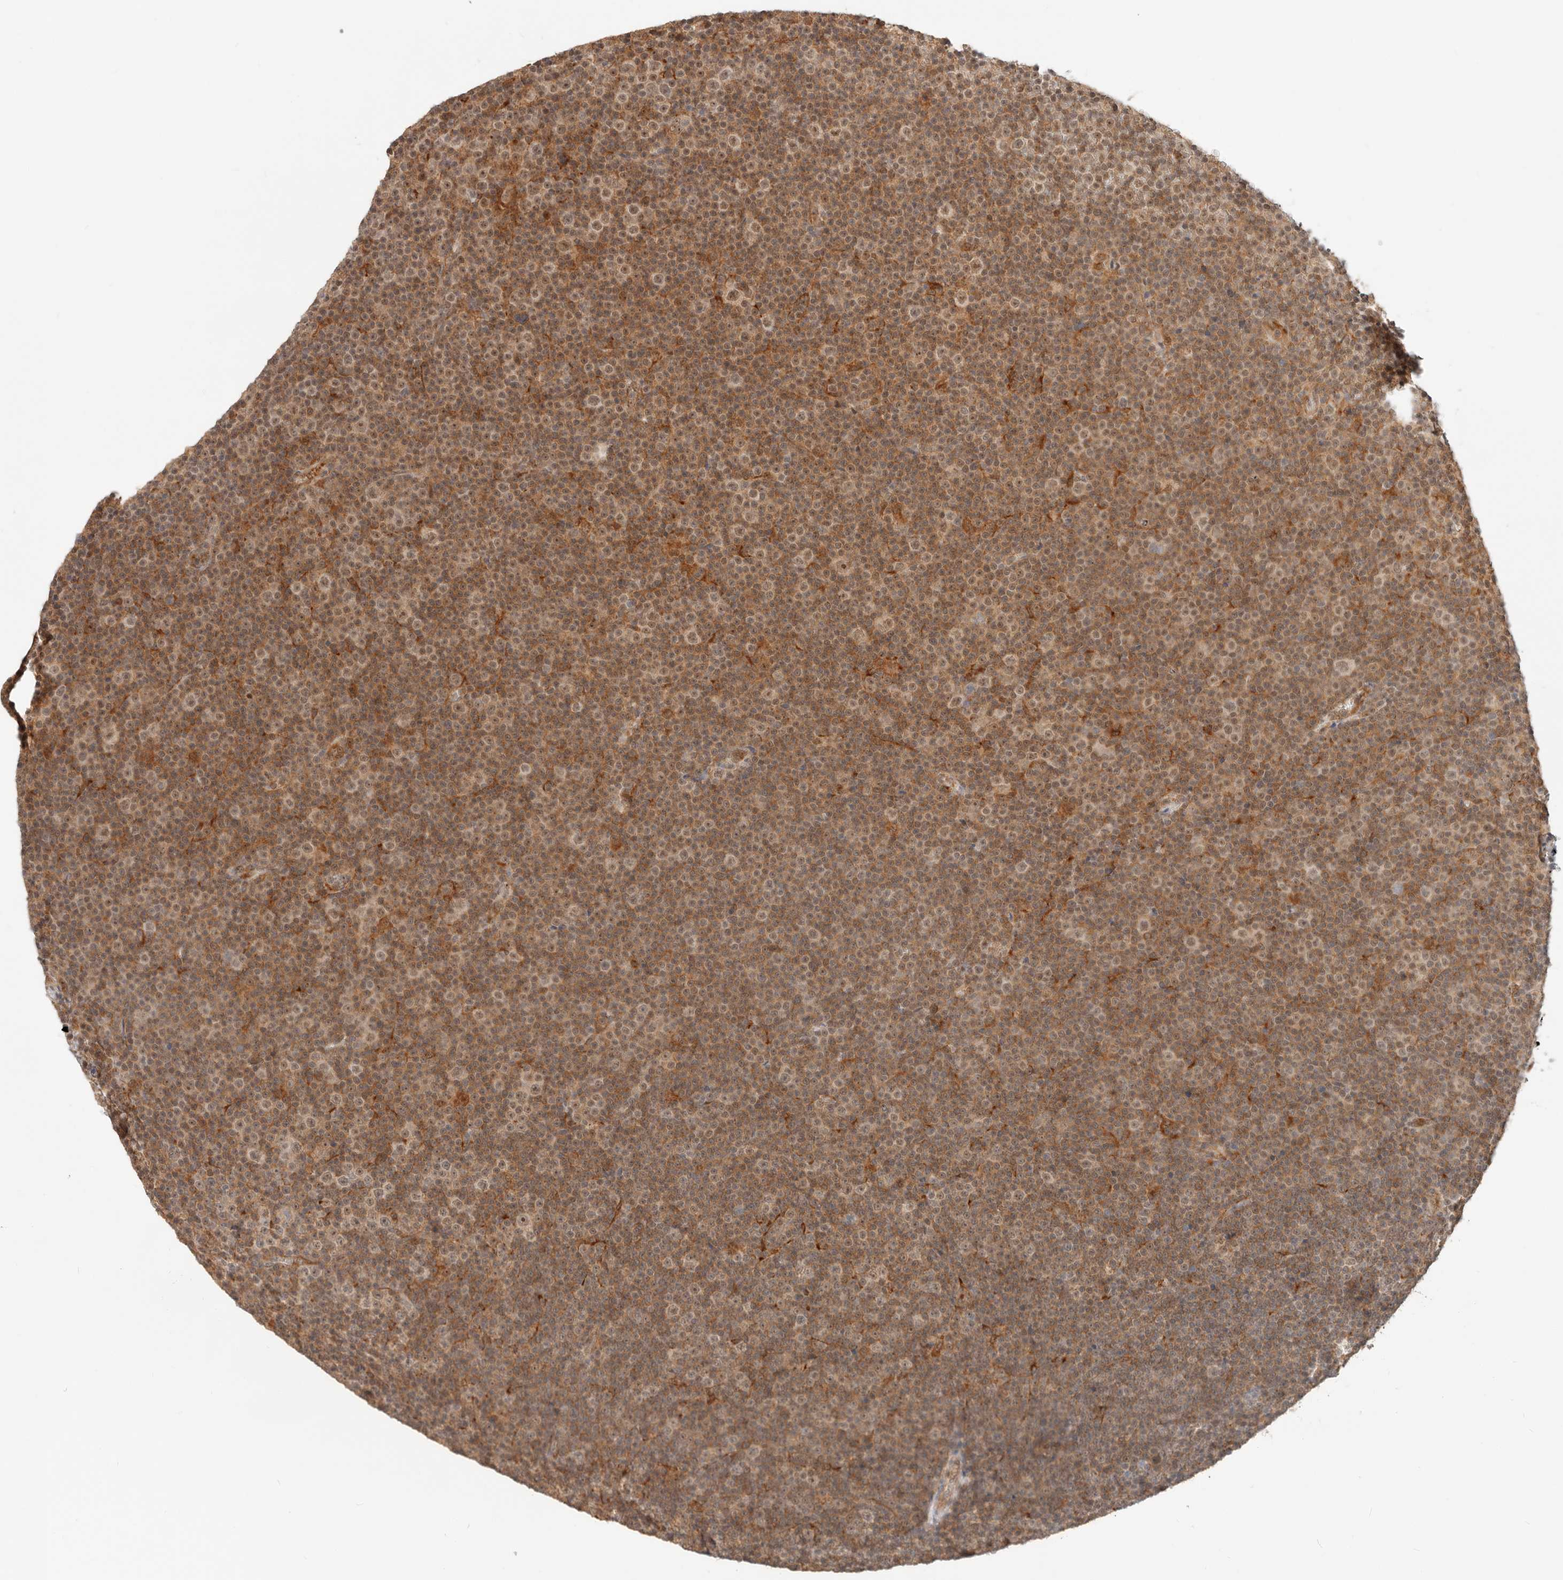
{"staining": {"intensity": "moderate", "quantity": ">75%", "location": "cytoplasmic/membranous,nuclear"}, "tissue": "lymphoma", "cell_type": "Tumor cells", "image_type": "cancer", "snomed": [{"axis": "morphology", "description": "Malignant lymphoma, non-Hodgkin's type, Low grade"}, {"axis": "topography", "description": "Lymph node"}], "caption": "DAB immunohistochemical staining of lymphoma displays moderate cytoplasmic/membranous and nuclear protein expression in about >75% of tumor cells. The protein of interest is shown in brown color, while the nuclei are stained blue.", "gene": "HEXD", "patient": {"sex": "female", "age": 67}}